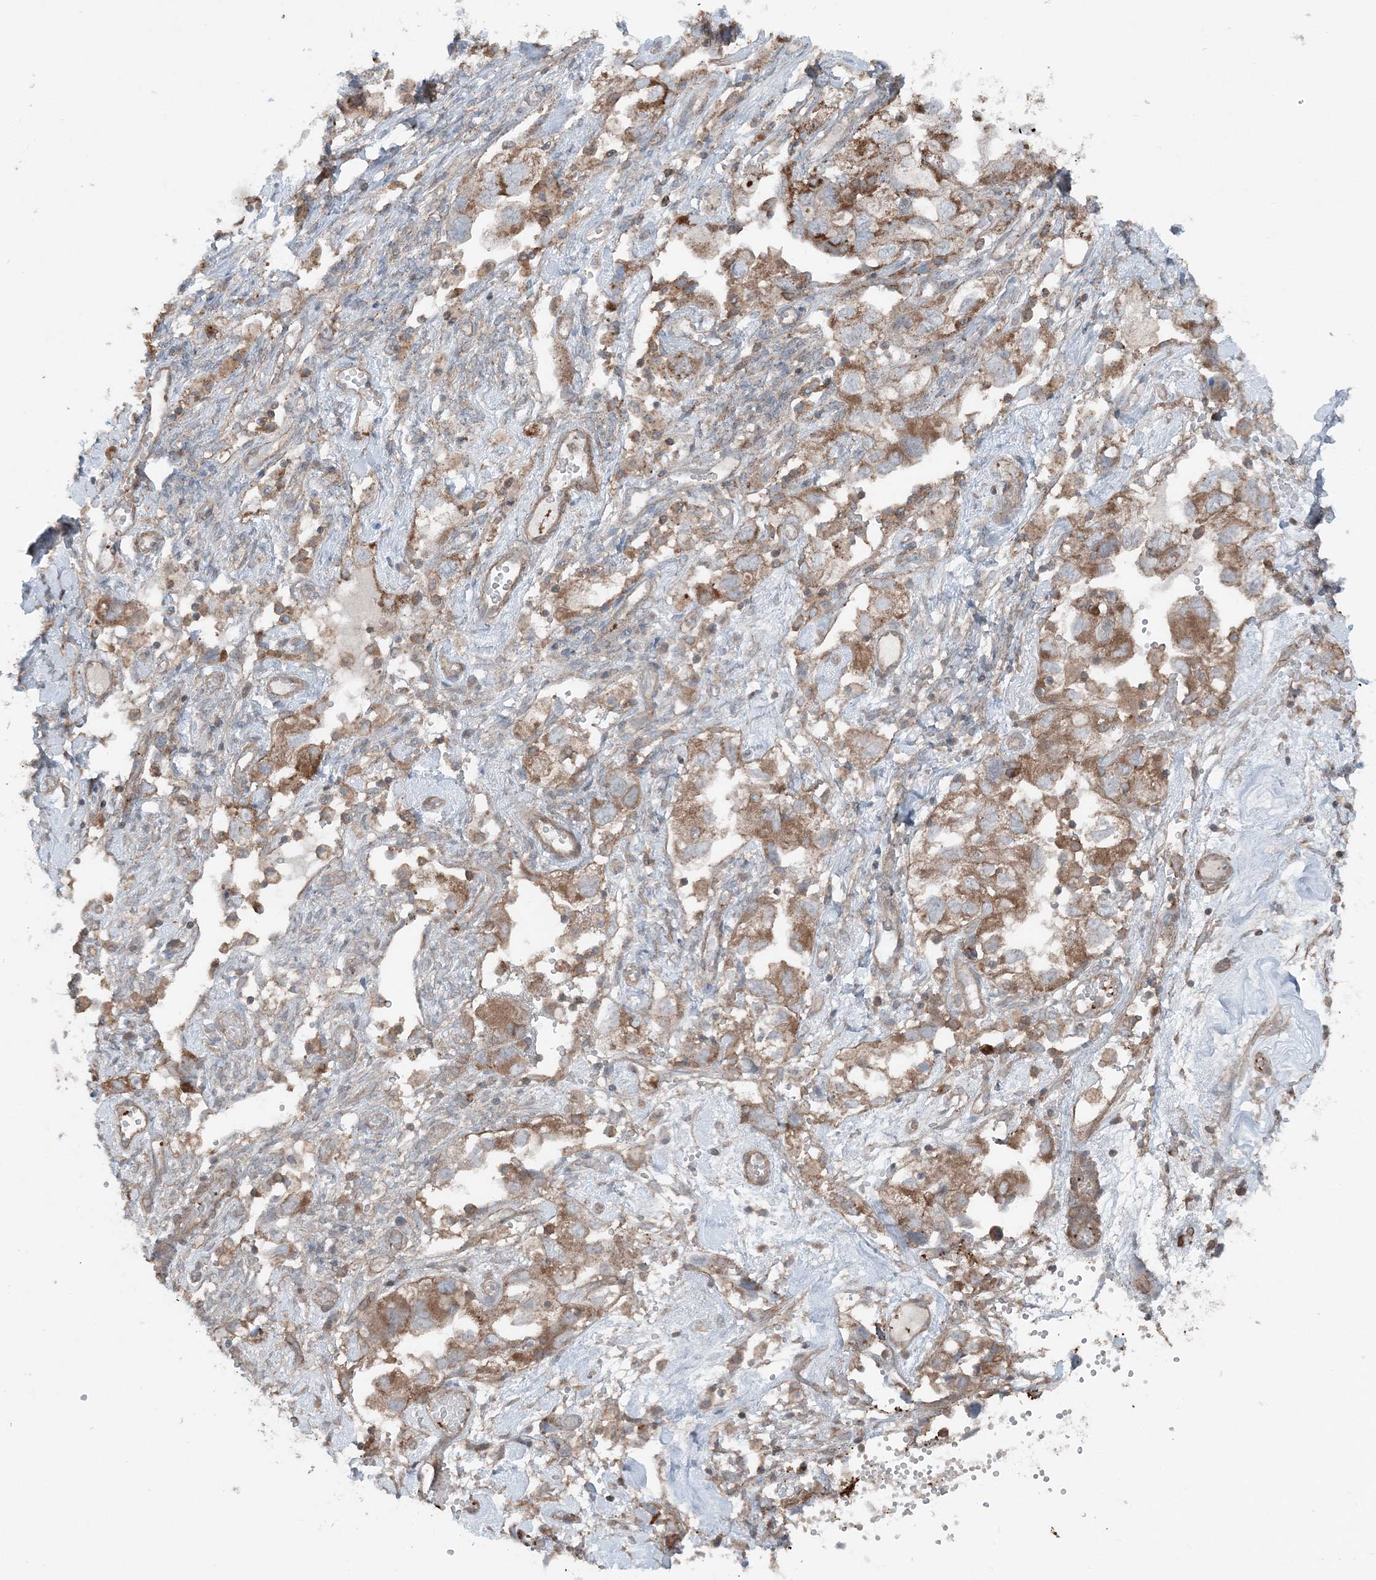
{"staining": {"intensity": "moderate", "quantity": ">75%", "location": "cytoplasmic/membranous"}, "tissue": "ovarian cancer", "cell_type": "Tumor cells", "image_type": "cancer", "snomed": [{"axis": "morphology", "description": "Carcinoma, NOS"}, {"axis": "morphology", "description": "Cystadenocarcinoma, serous, NOS"}, {"axis": "topography", "description": "Ovary"}], "caption": "Ovarian serous cystadenocarcinoma stained for a protein (brown) reveals moderate cytoplasmic/membranous positive expression in approximately >75% of tumor cells.", "gene": "KY", "patient": {"sex": "female", "age": 69}}